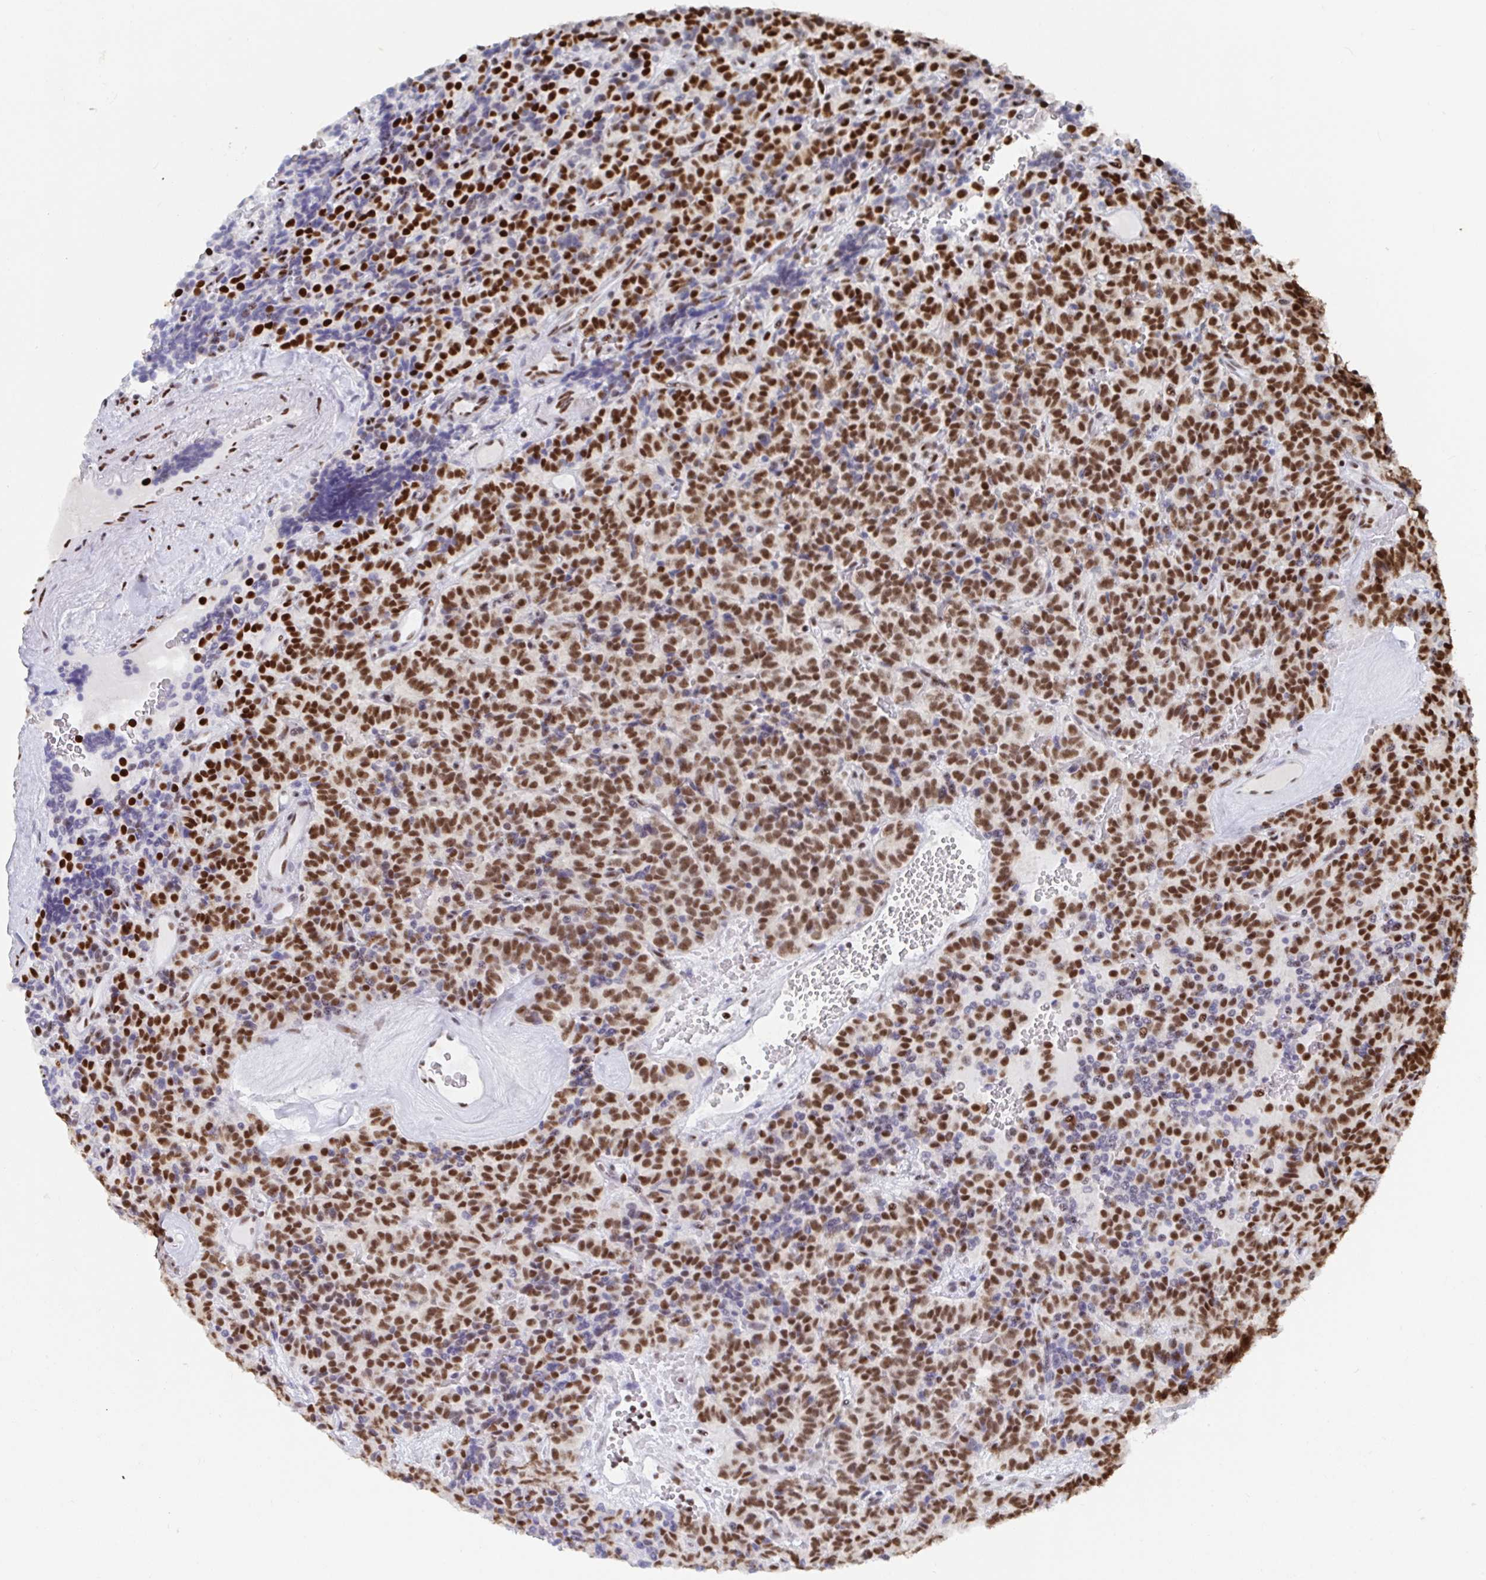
{"staining": {"intensity": "moderate", "quantity": ">75%", "location": "nuclear"}, "tissue": "carcinoid", "cell_type": "Tumor cells", "image_type": "cancer", "snomed": [{"axis": "morphology", "description": "Carcinoid, malignant, NOS"}, {"axis": "topography", "description": "Pancreas"}], "caption": "Carcinoid was stained to show a protein in brown. There is medium levels of moderate nuclear staining in approximately >75% of tumor cells.", "gene": "EWSR1", "patient": {"sex": "male", "age": 36}}